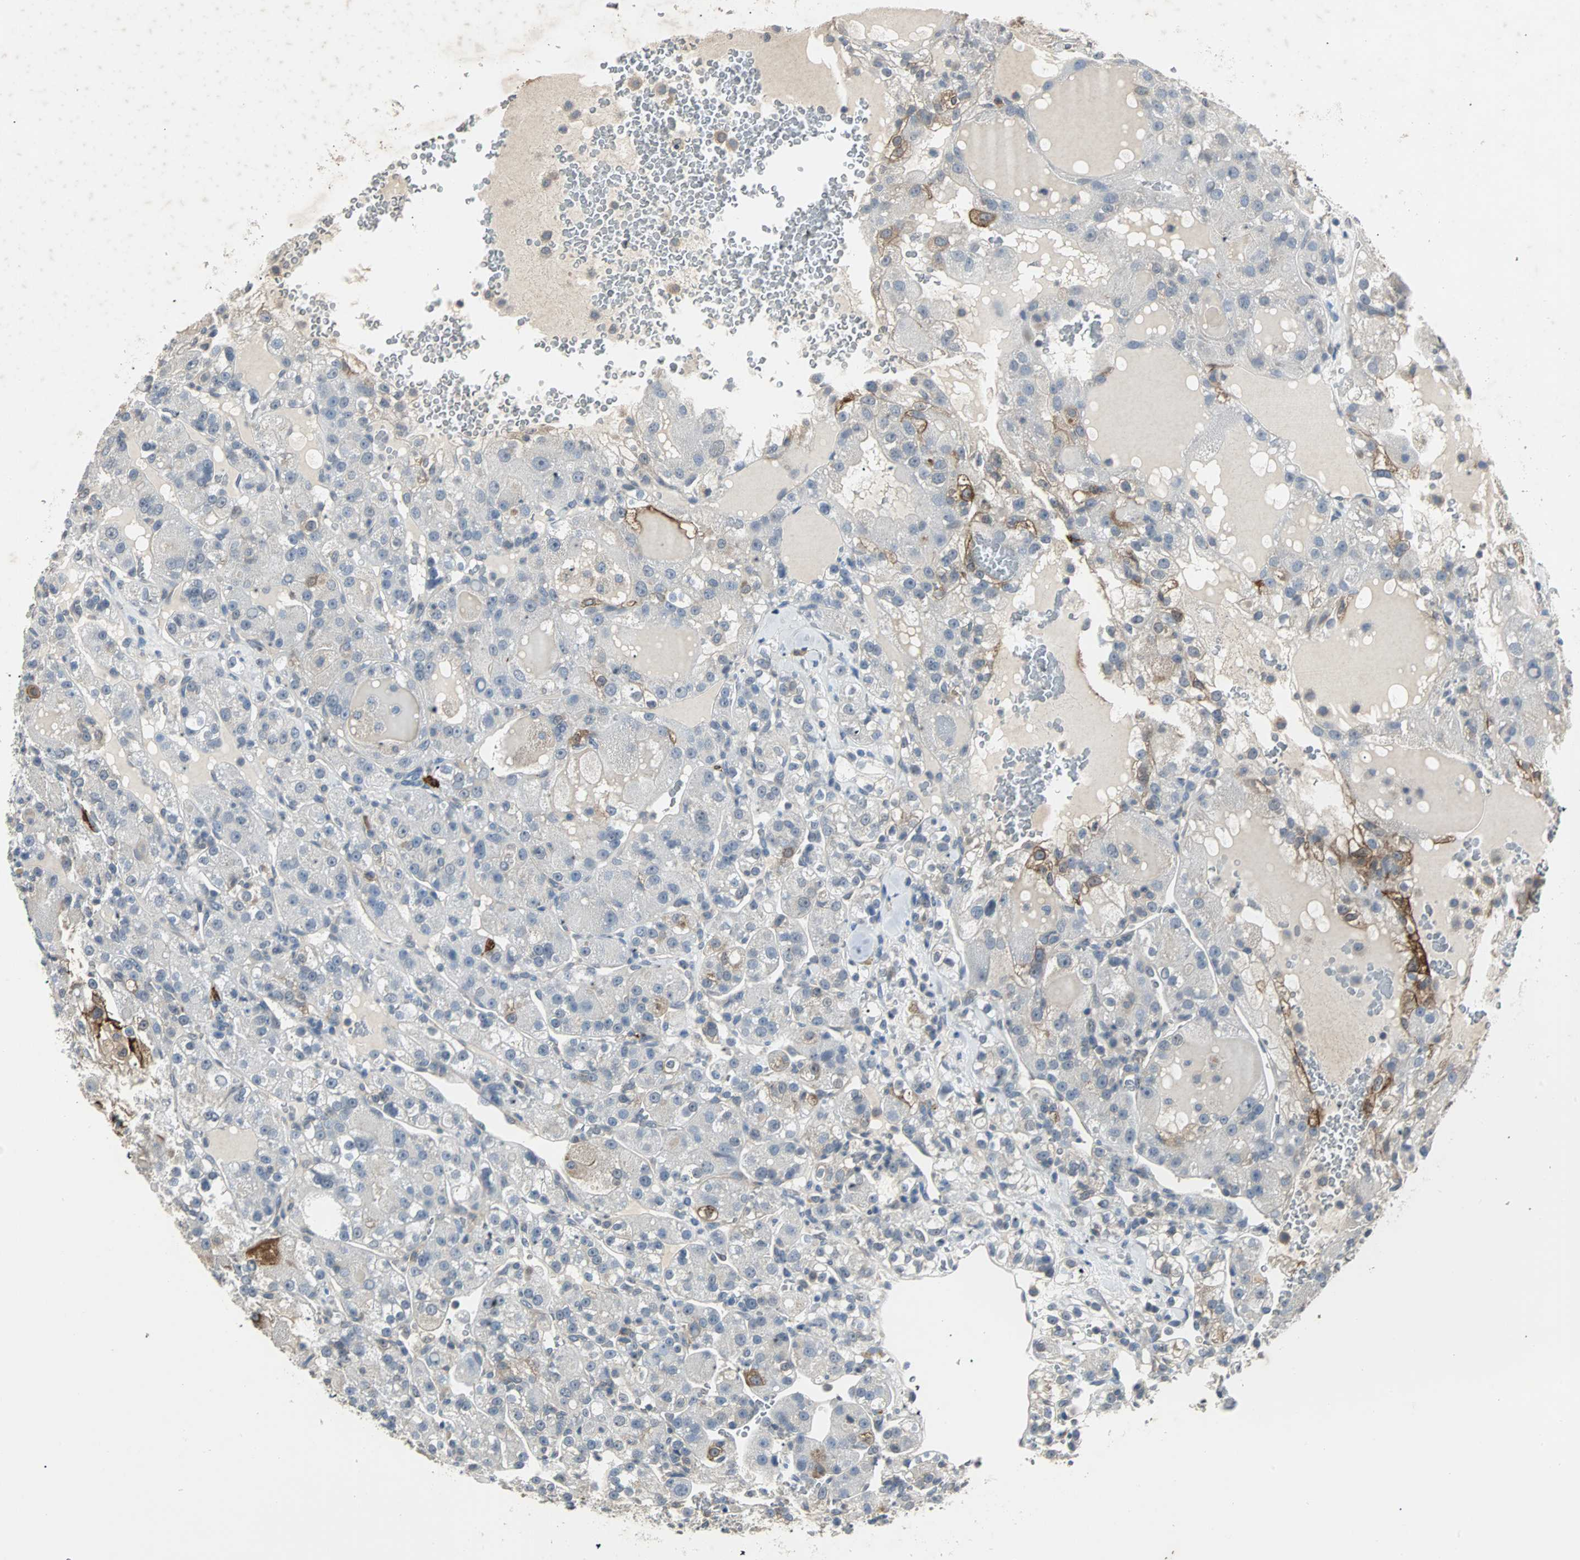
{"staining": {"intensity": "weak", "quantity": "<25%", "location": "cytoplasmic/membranous"}, "tissue": "renal cancer", "cell_type": "Tumor cells", "image_type": "cancer", "snomed": [{"axis": "morphology", "description": "Normal tissue, NOS"}, {"axis": "morphology", "description": "Adenocarcinoma, NOS"}, {"axis": "topography", "description": "Kidney"}], "caption": "DAB immunohistochemical staining of renal cancer exhibits no significant positivity in tumor cells. (Stains: DAB immunohistochemistry (IHC) with hematoxylin counter stain, Microscopy: brightfield microscopy at high magnification).", "gene": "CMC2", "patient": {"sex": "male", "age": 61}}